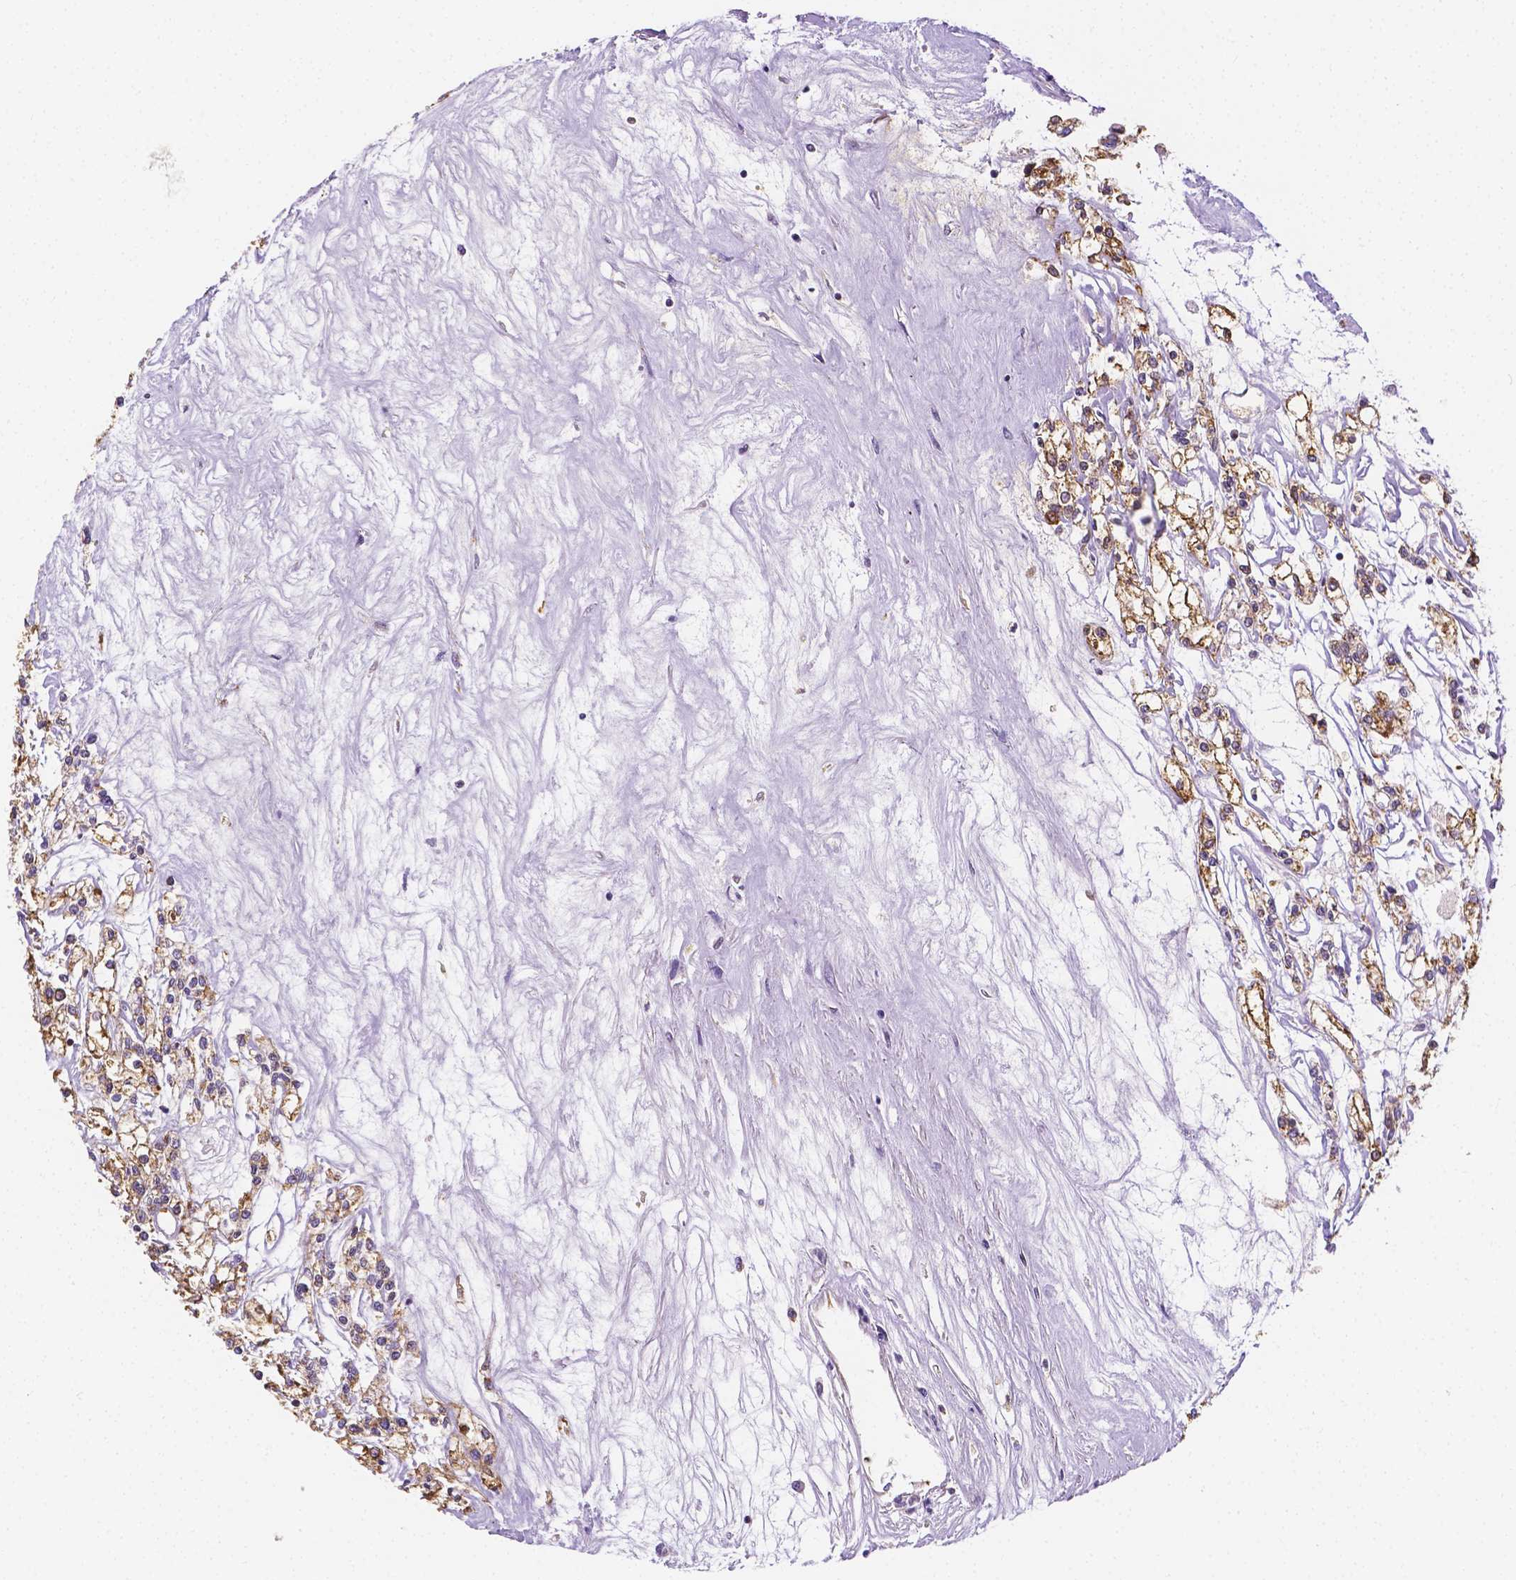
{"staining": {"intensity": "weak", "quantity": ">75%", "location": "cytoplasmic/membranous"}, "tissue": "renal cancer", "cell_type": "Tumor cells", "image_type": "cancer", "snomed": [{"axis": "morphology", "description": "Adenocarcinoma, NOS"}, {"axis": "topography", "description": "Kidney"}], "caption": "Tumor cells demonstrate weak cytoplasmic/membranous staining in approximately >75% of cells in renal adenocarcinoma.", "gene": "ZNRD2", "patient": {"sex": "female", "age": 59}}